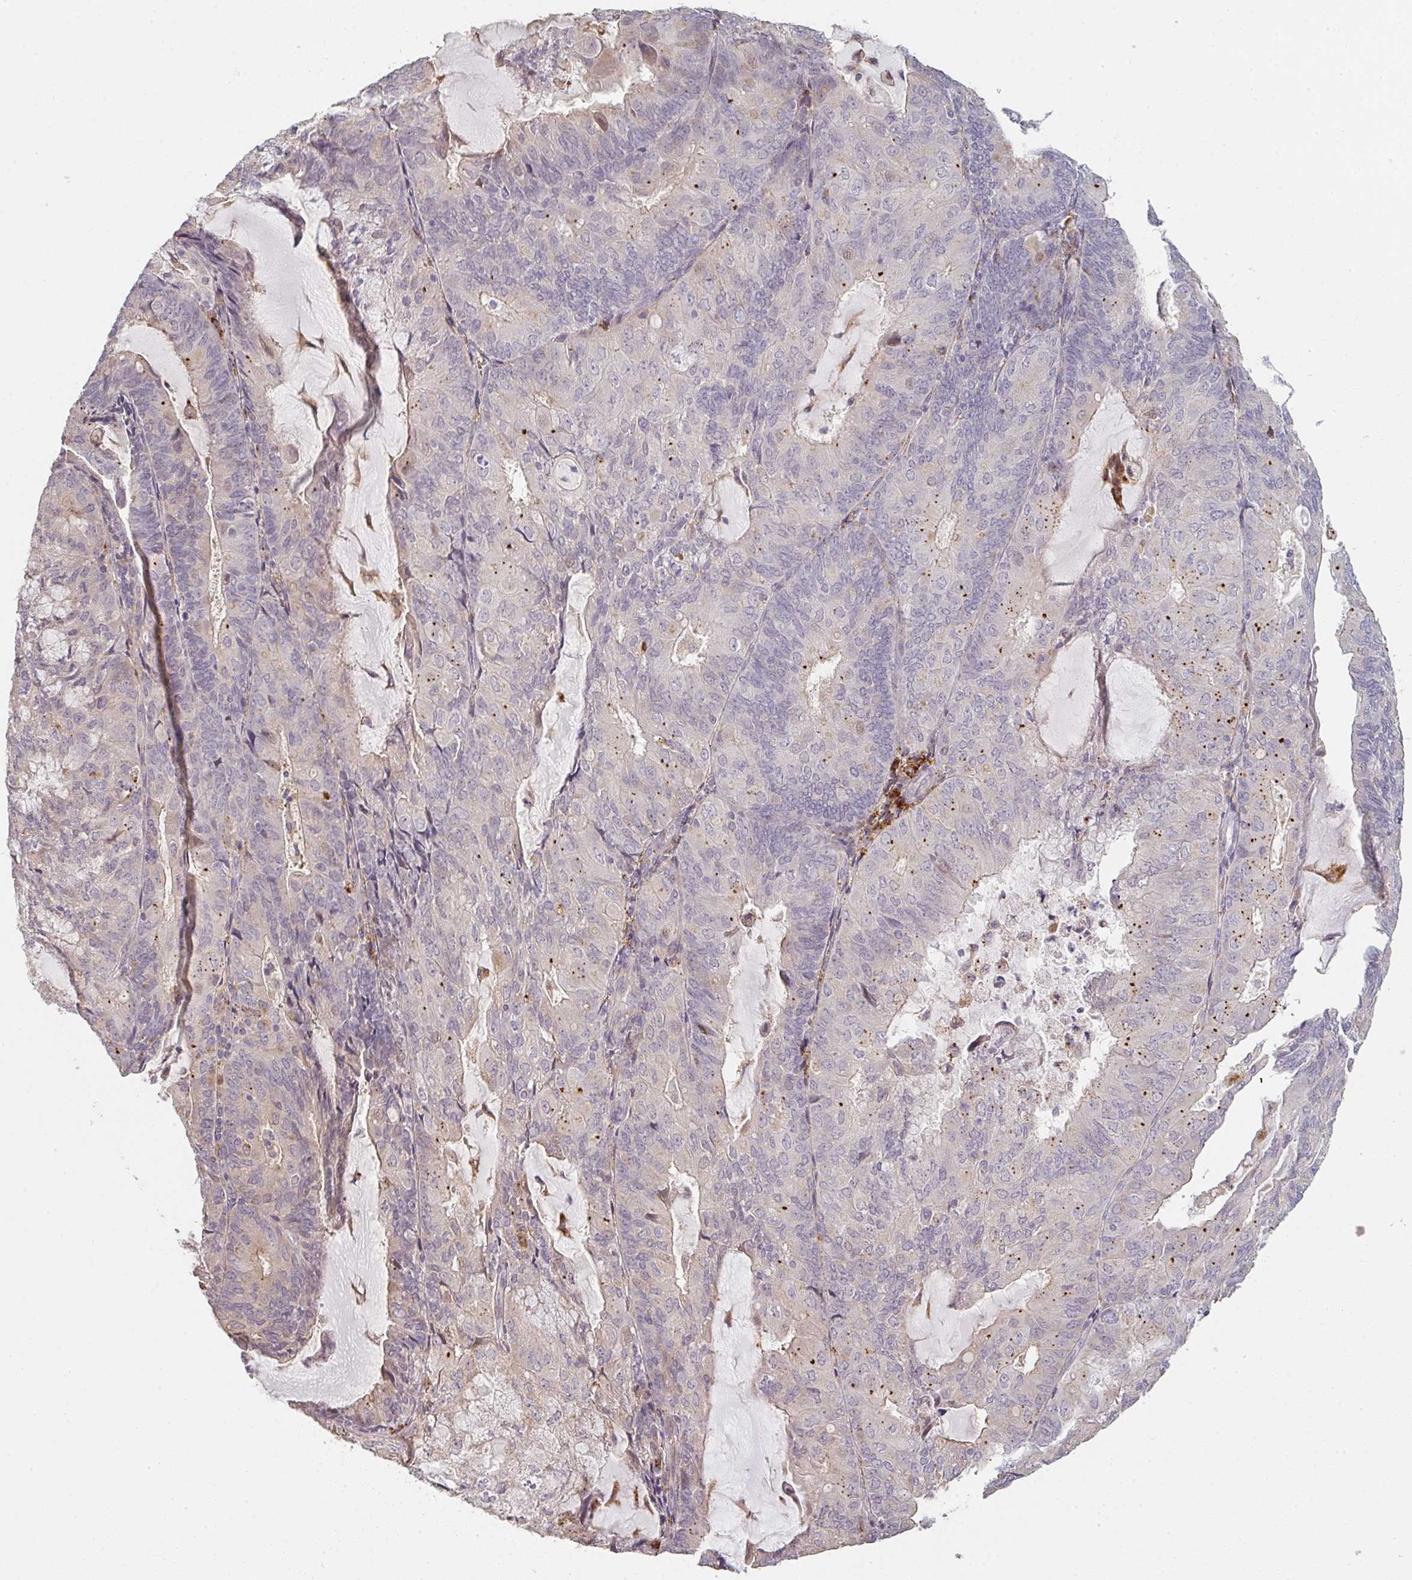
{"staining": {"intensity": "negative", "quantity": "none", "location": "none"}, "tissue": "endometrial cancer", "cell_type": "Tumor cells", "image_type": "cancer", "snomed": [{"axis": "morphology", "description": "Adenocarcinoma, NOS"}, {"axis": "topography", "description": "Endometrium"}], "caption": "This is a photomicrograph of immunohistochemistry staining of endometrial cancer, which shows no positivity in tumor cells.", "gene": "TMEM237", "patient": {"sex": "female", "age": 81}}